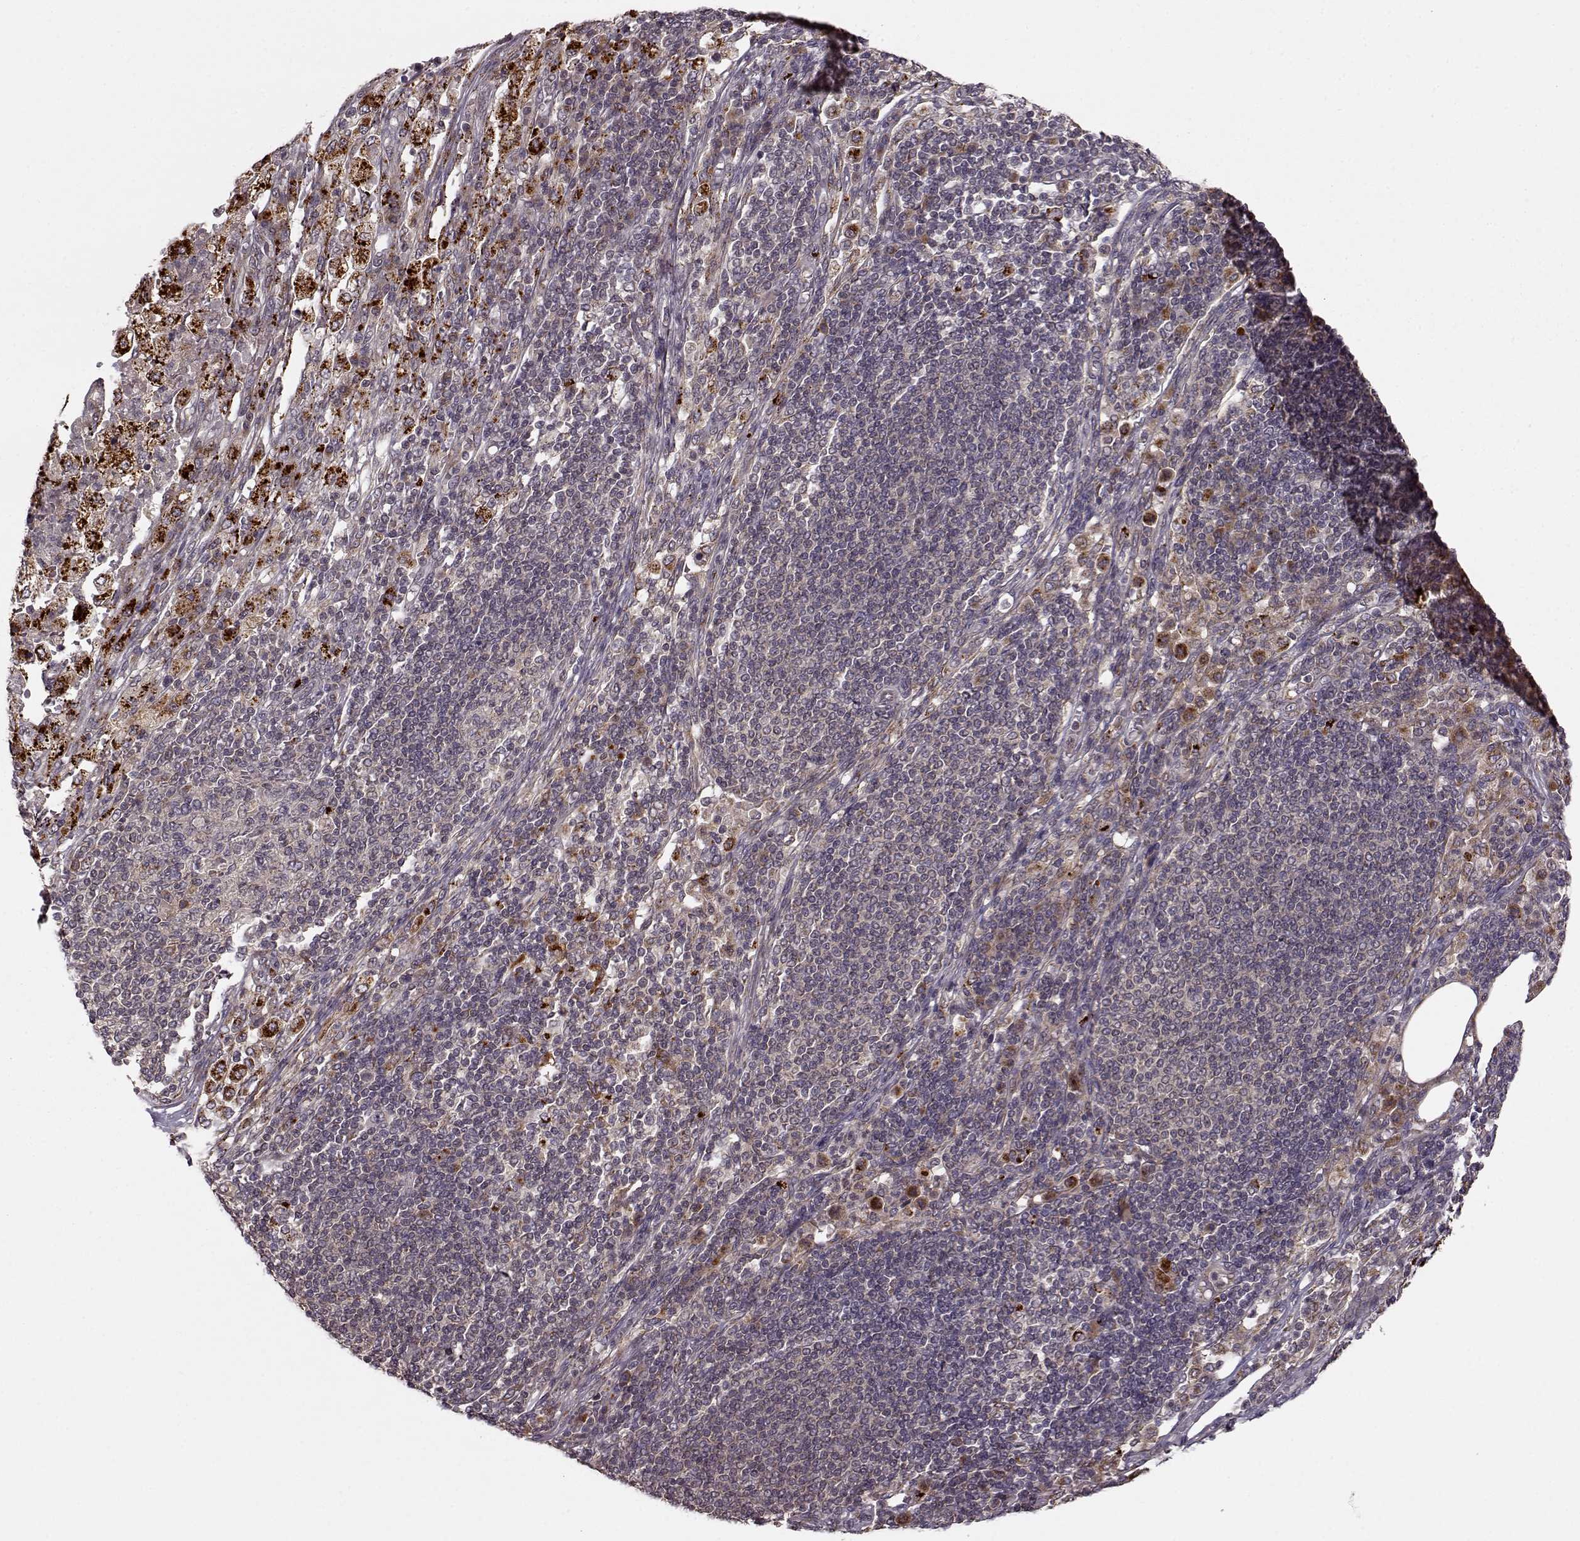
{"staining": {"intensity": "negative", "quantity": "none", "location": "none"}, "tissue": "pancreatic cancer", "cell_type": "Tumor cells", "image_type": "cancer", "snomed": [{"axis": "morphology", "description": "Adenocarcinoma, NOS"}, {"axis": "topography", "description": "Pancreas"}], "caption": "Tumor cells show no significant protein expression in pancreatic cancer.", "gene": "YIPF5", "patient": {"sex": "female", "age": 61}}